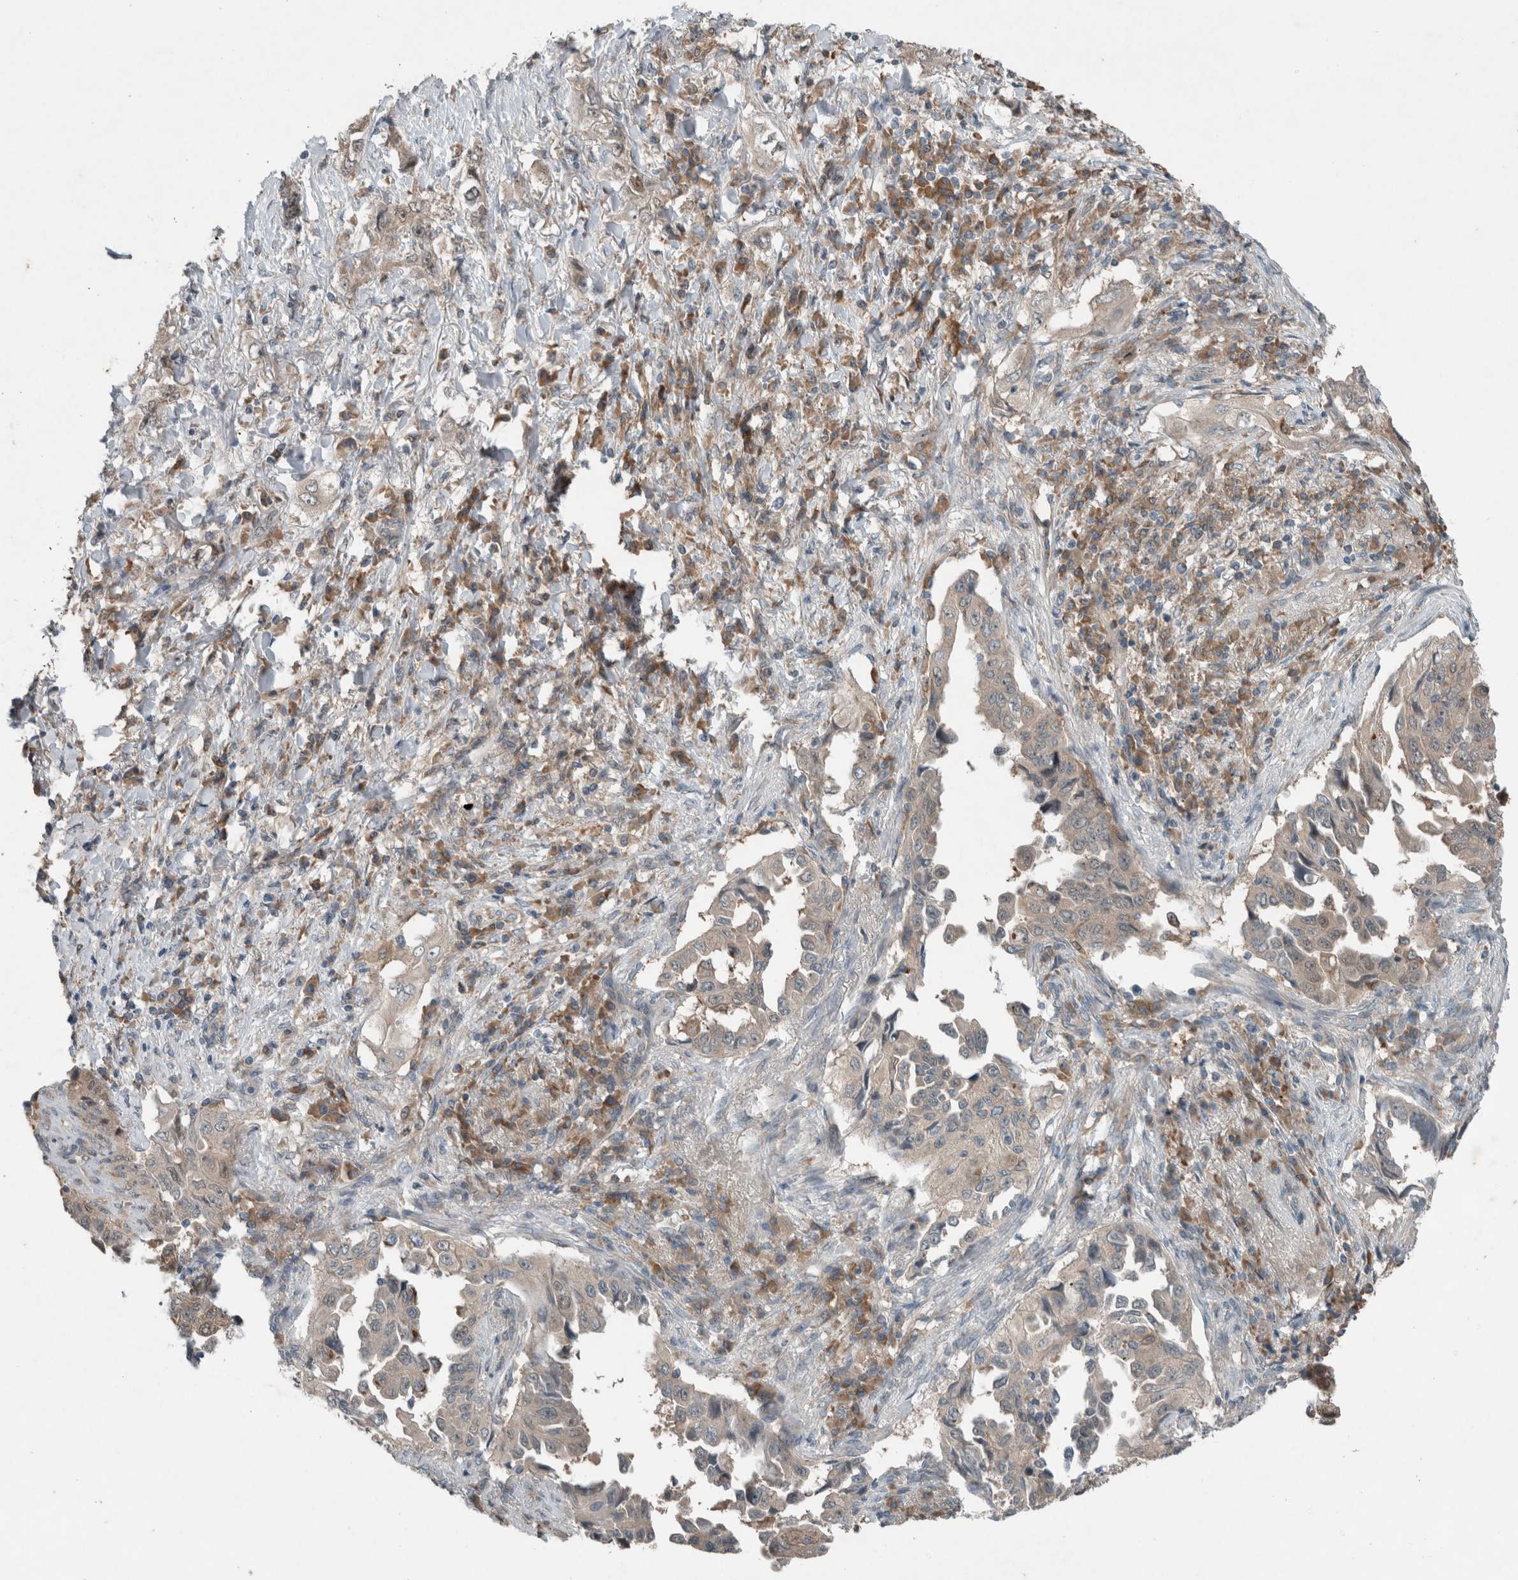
{"staining": {"intensity": "weak", "quantity": "<25%", "location": "cytoplasmic/membranous"}, "tissue": "lung cancer", "cell_type": "Tumor cells", "image_type": "cancer", "snomed": [{"axis": "morphology", "description": "Adenocarcinoma, NOS"}, {"axis": "topography", "description": "Lung"}], "caption": "Immunohistochemical staining of human lung cancer (adenocarcinoma) reveals no significant positivity in tumor cells.", "gene": "RALGDS", "patient": {"sex": "female", "age": 51}}